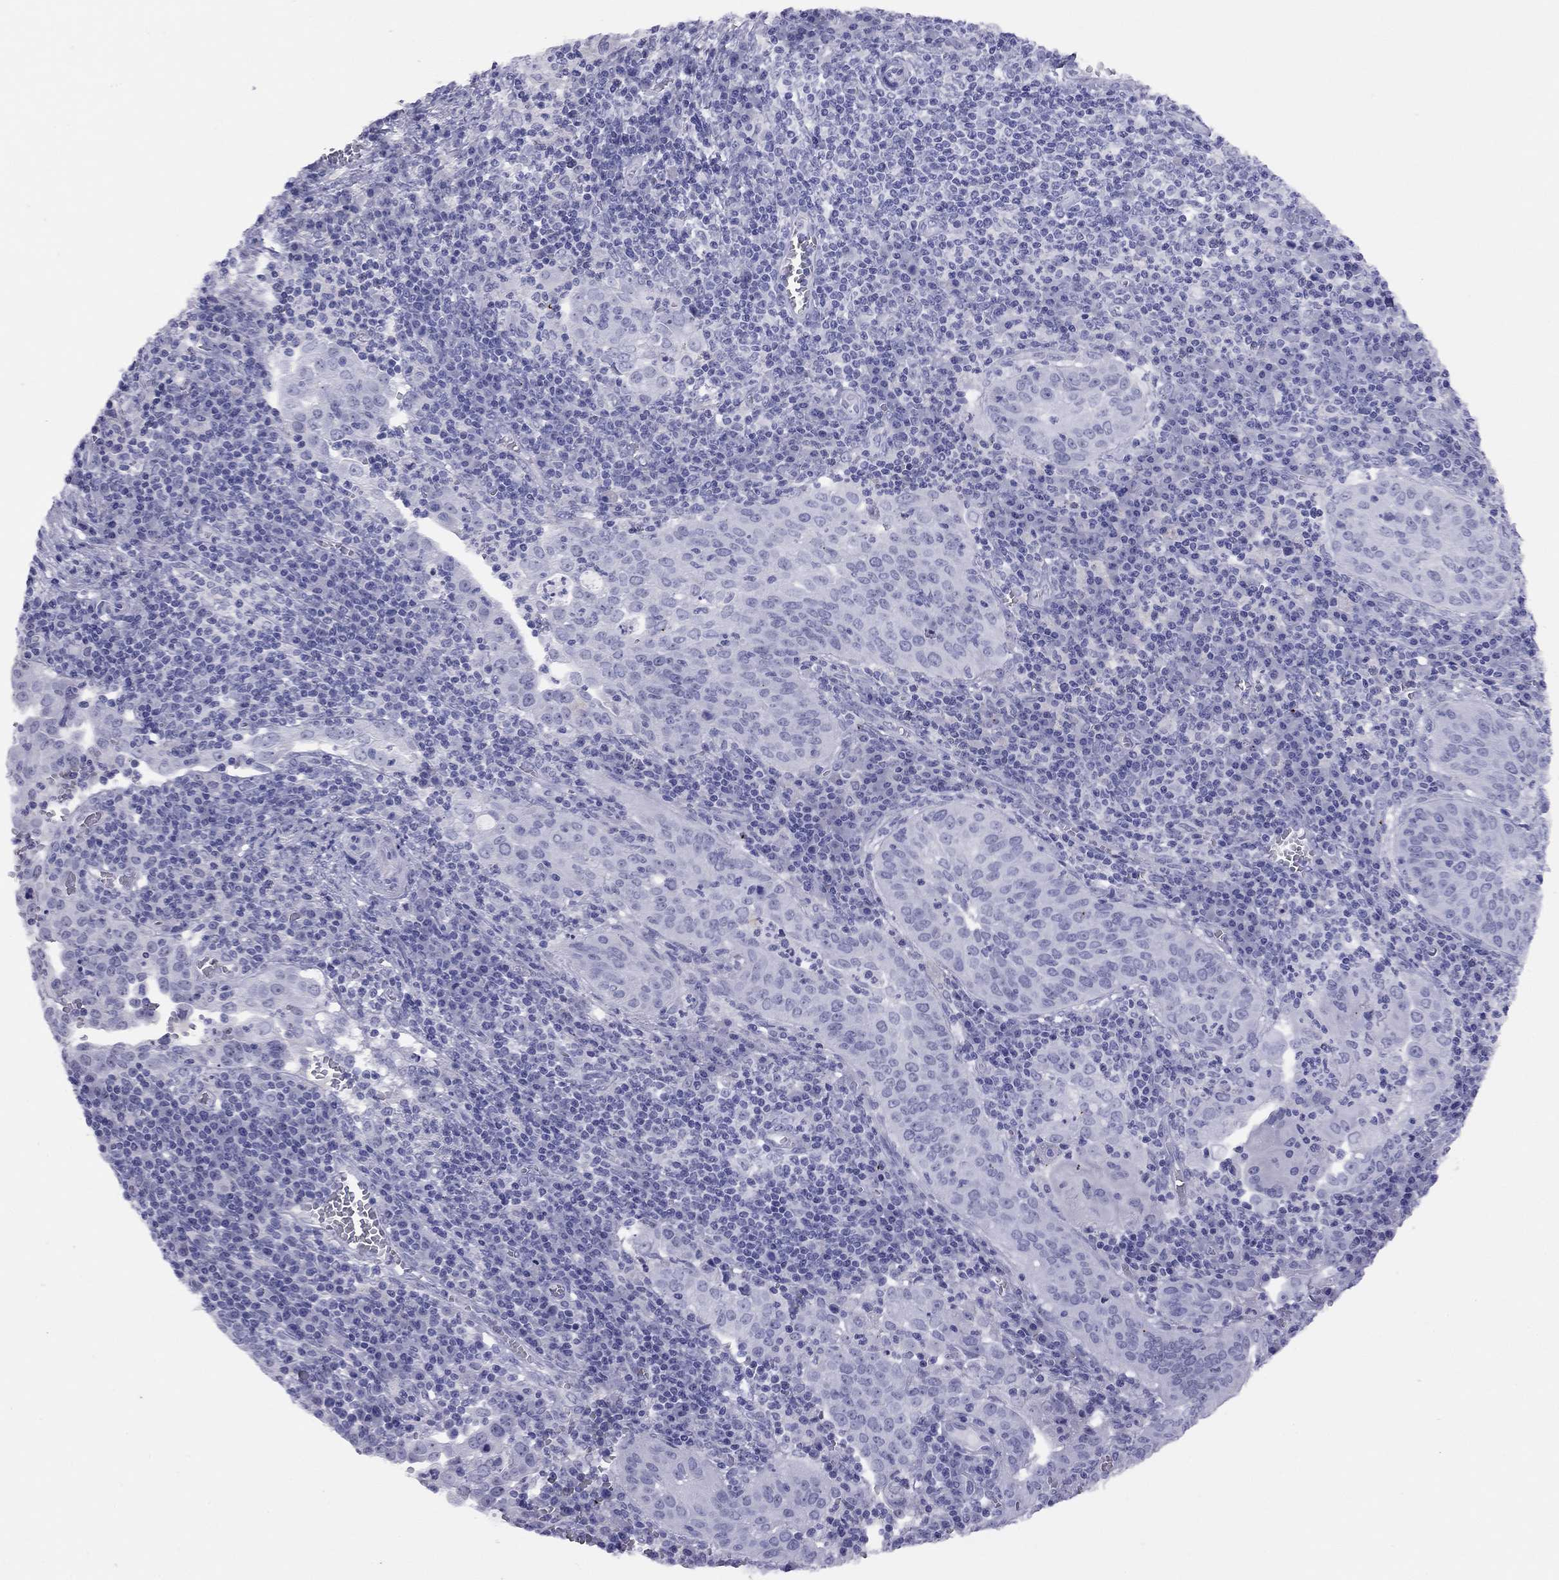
{"staining": {"intensity": "negative", "quantity": "none", "location": "none"}, "tissue": "cervical cancer", "cell_type": "Tumor cells", "image_type": "cancer", "snomed": [{"axis": "morphology", "description": "Squamous cell carcinoma, NOS"}, {"axis": "topography", "description": "Cervix"}], "caption": "DAB immunohistochemical staining of human cervical squamous cell carcinoma shows no significant positivity in tumor cells.", "gene": "LYAR", "patient": {"sex": "female", "age": 39}}